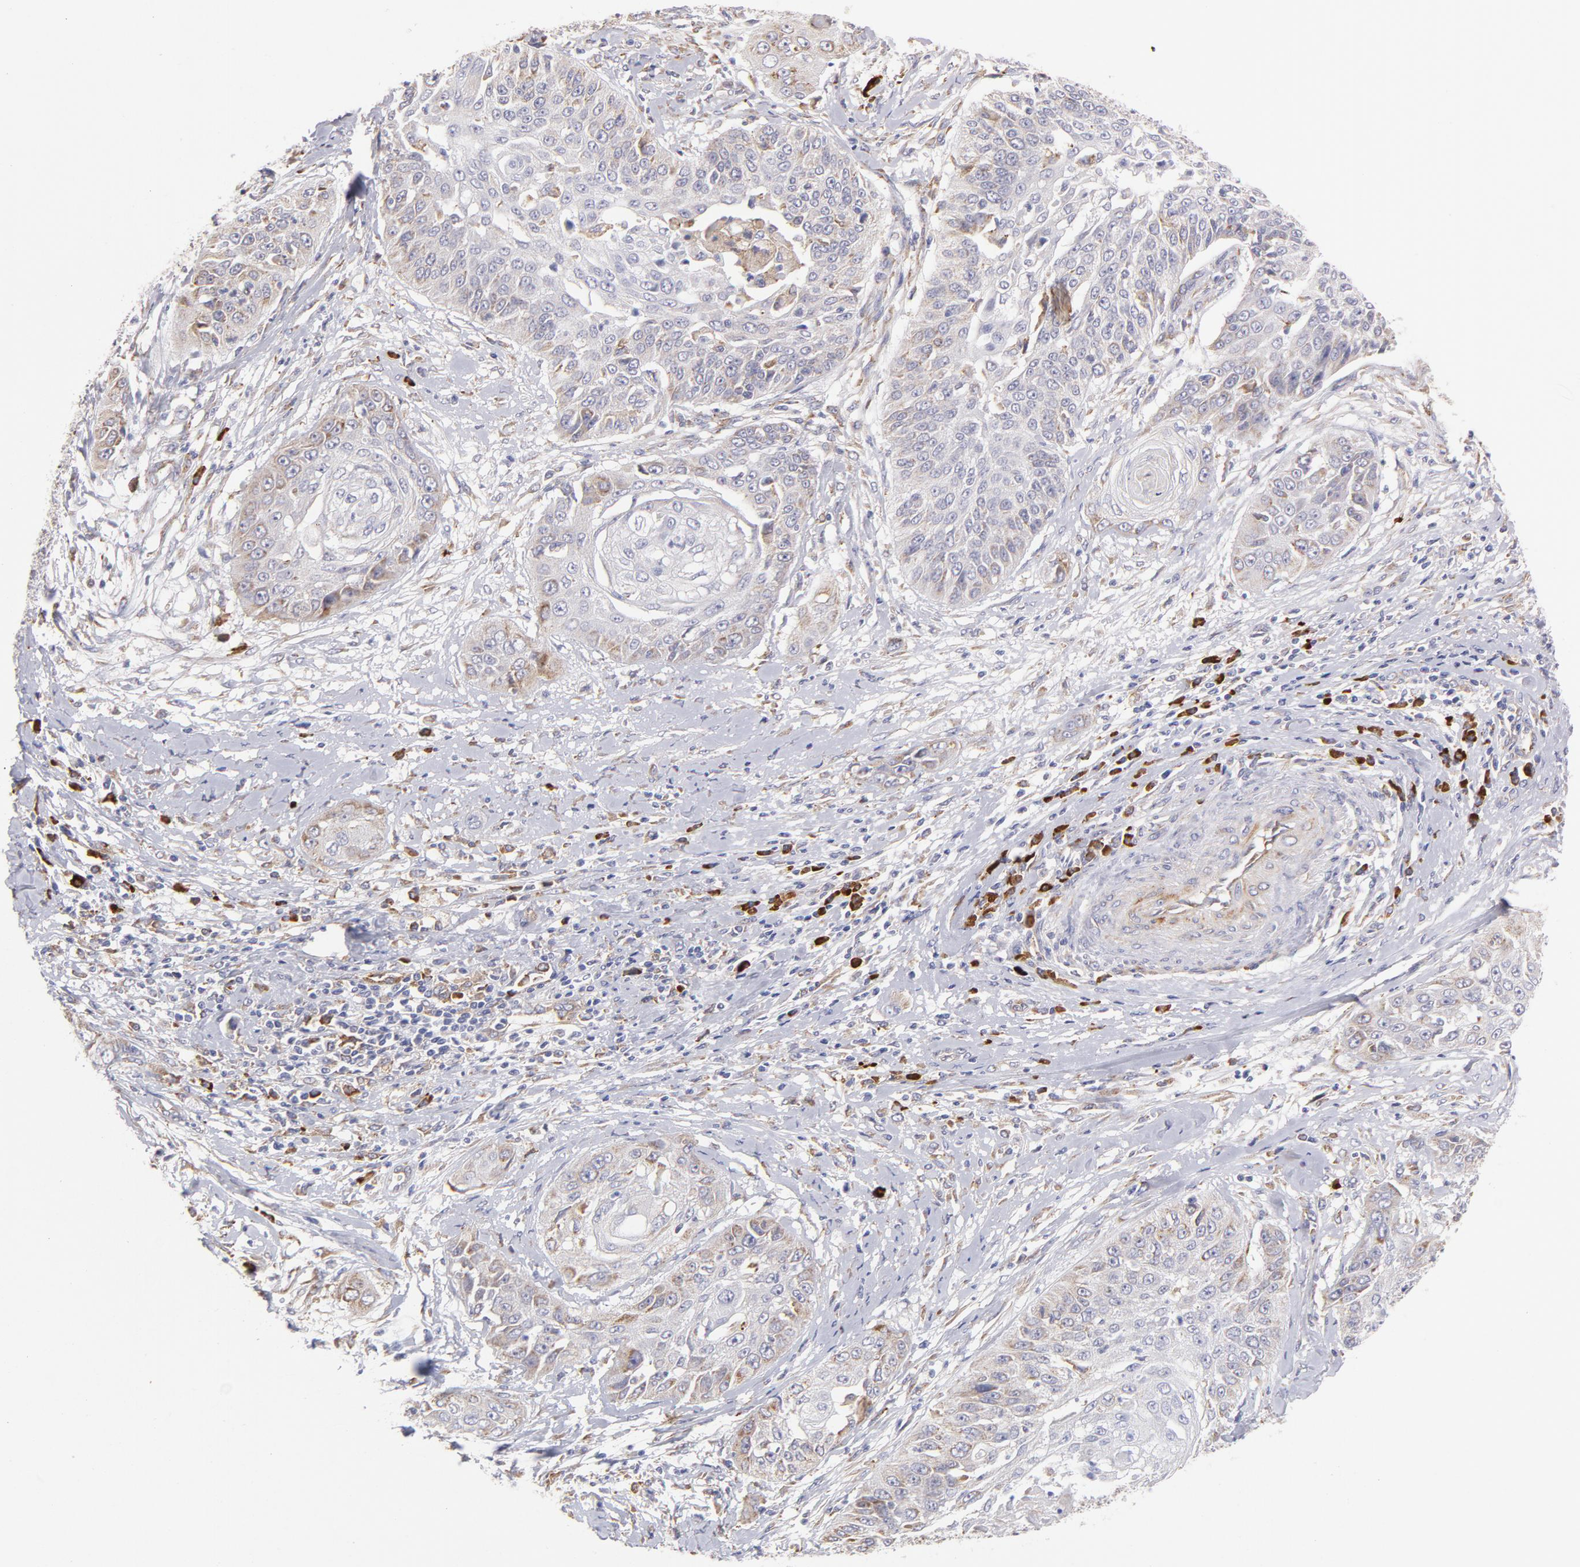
{"staining": {"intensity": "weak", "quantity": "25%-75%", "location": "cytoplasmic/membranous"}, "tissue": "cervical cancer", "cell_type": "Tumor cells", "image_type": "cancer", "snomed": [{"axis": "morphology", "description": "Squamous cell carcinoma, NOS"}, {"axis": "topography", "description": "Cervix"}], "caption": "The photomicrograph demonstrates a brown stain indicating the presence of a protein in the cytoplasmic/membranous of tumor cells in squamous cell carcinoma (cervical).", "gene": "RAPGEF3", "patient": {"sex": "female", "age": 64}}